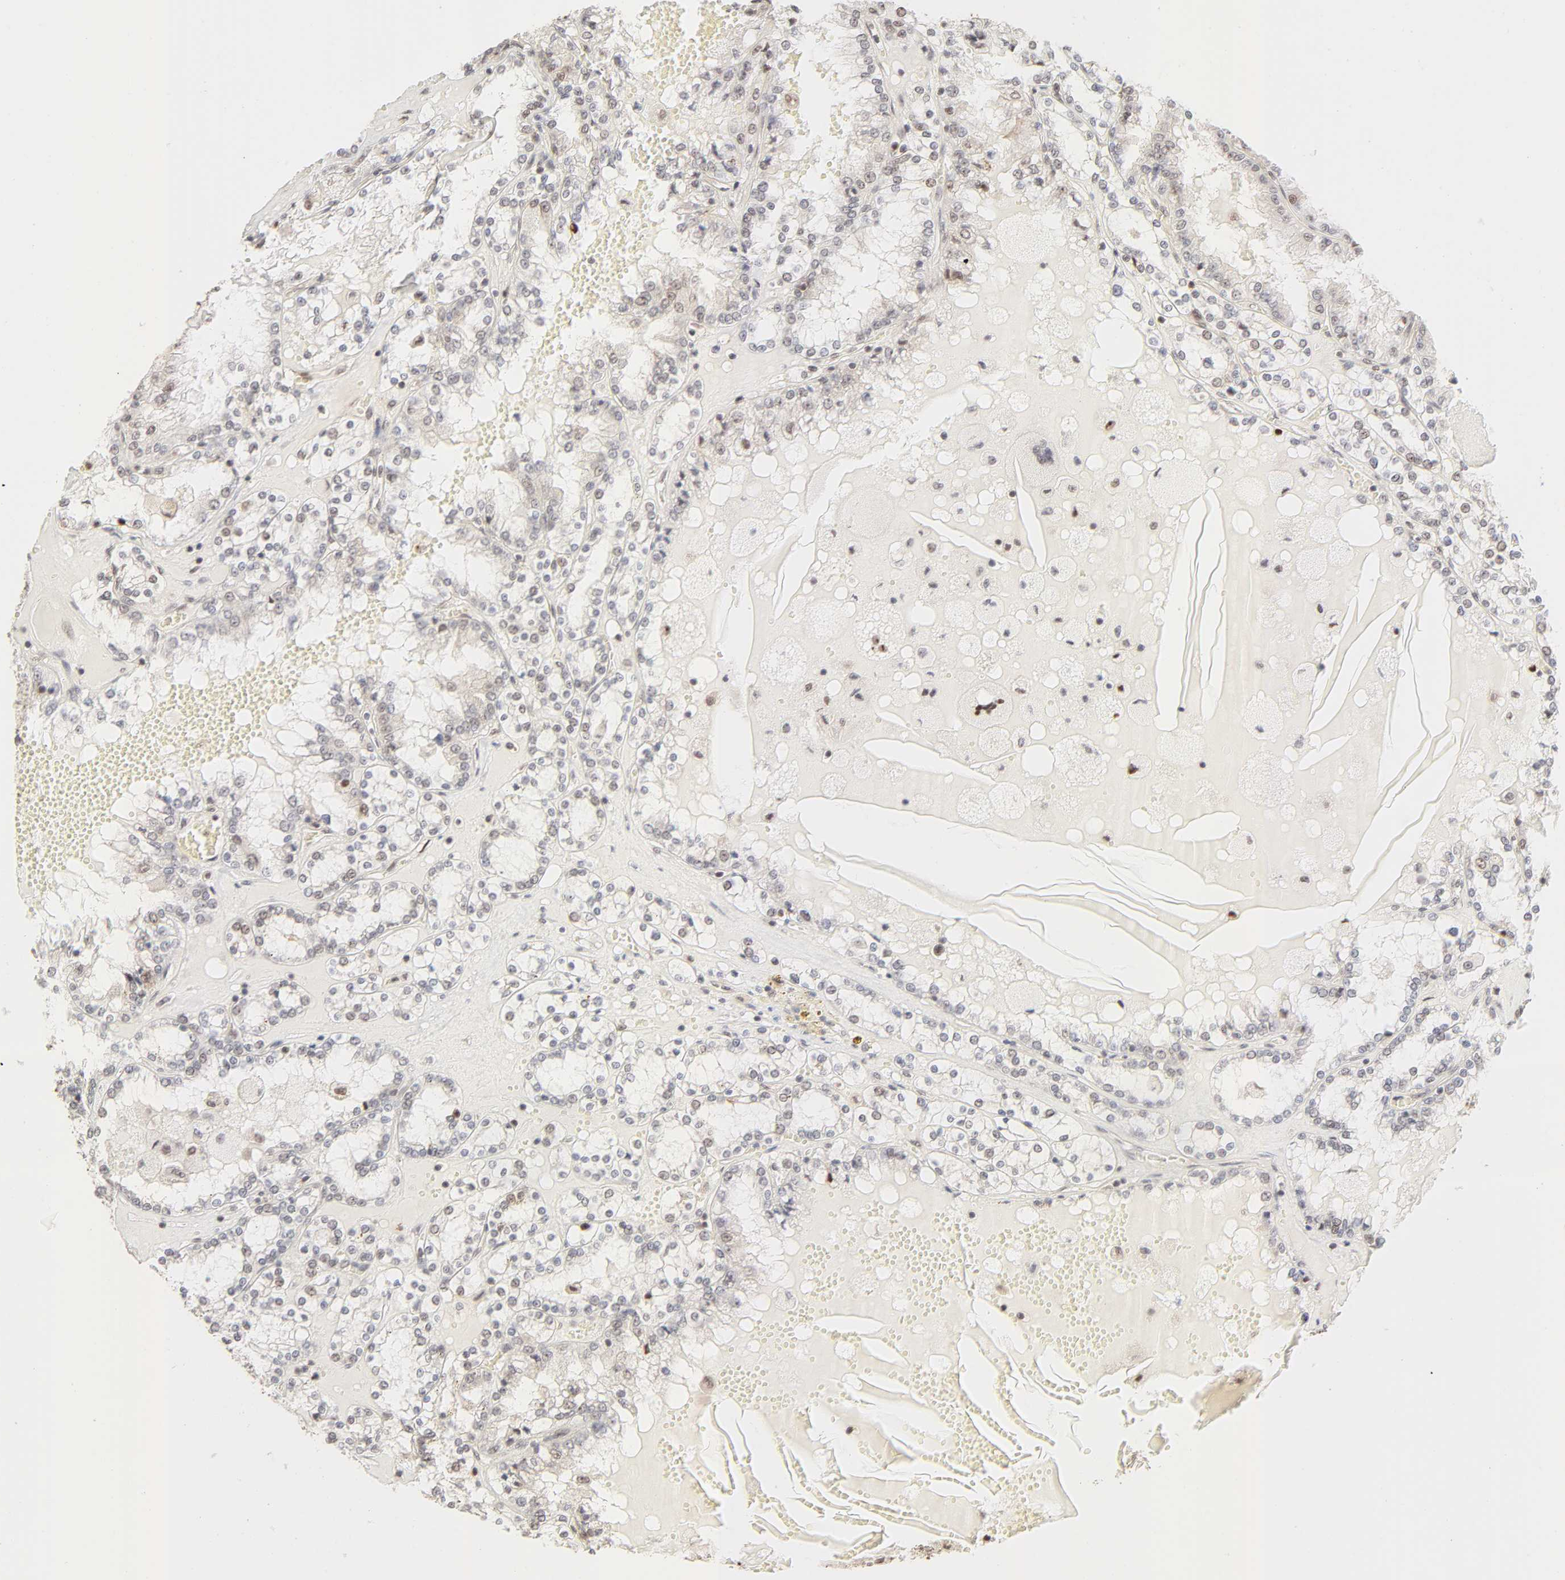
{"staining": {"intensity": "weak", "quantity": "<25%", "location": "nuclear"}, "tissue": "renal cancer", "cell_type": "Tumor cells", "image_type": "cancer", "snomed": [{"axis": "morphology", "description": "Adenocarcinoma, NOS"}, {"axis": "topography", "description": "Kidney"}], "caption": "Immunohistochemistry image of human renal adenocarcinoma stained for a protein (brown), which shows no expression in tumor cells.", "gene": "FAM50A", "patient": {"sex": "female", "age": 56}}